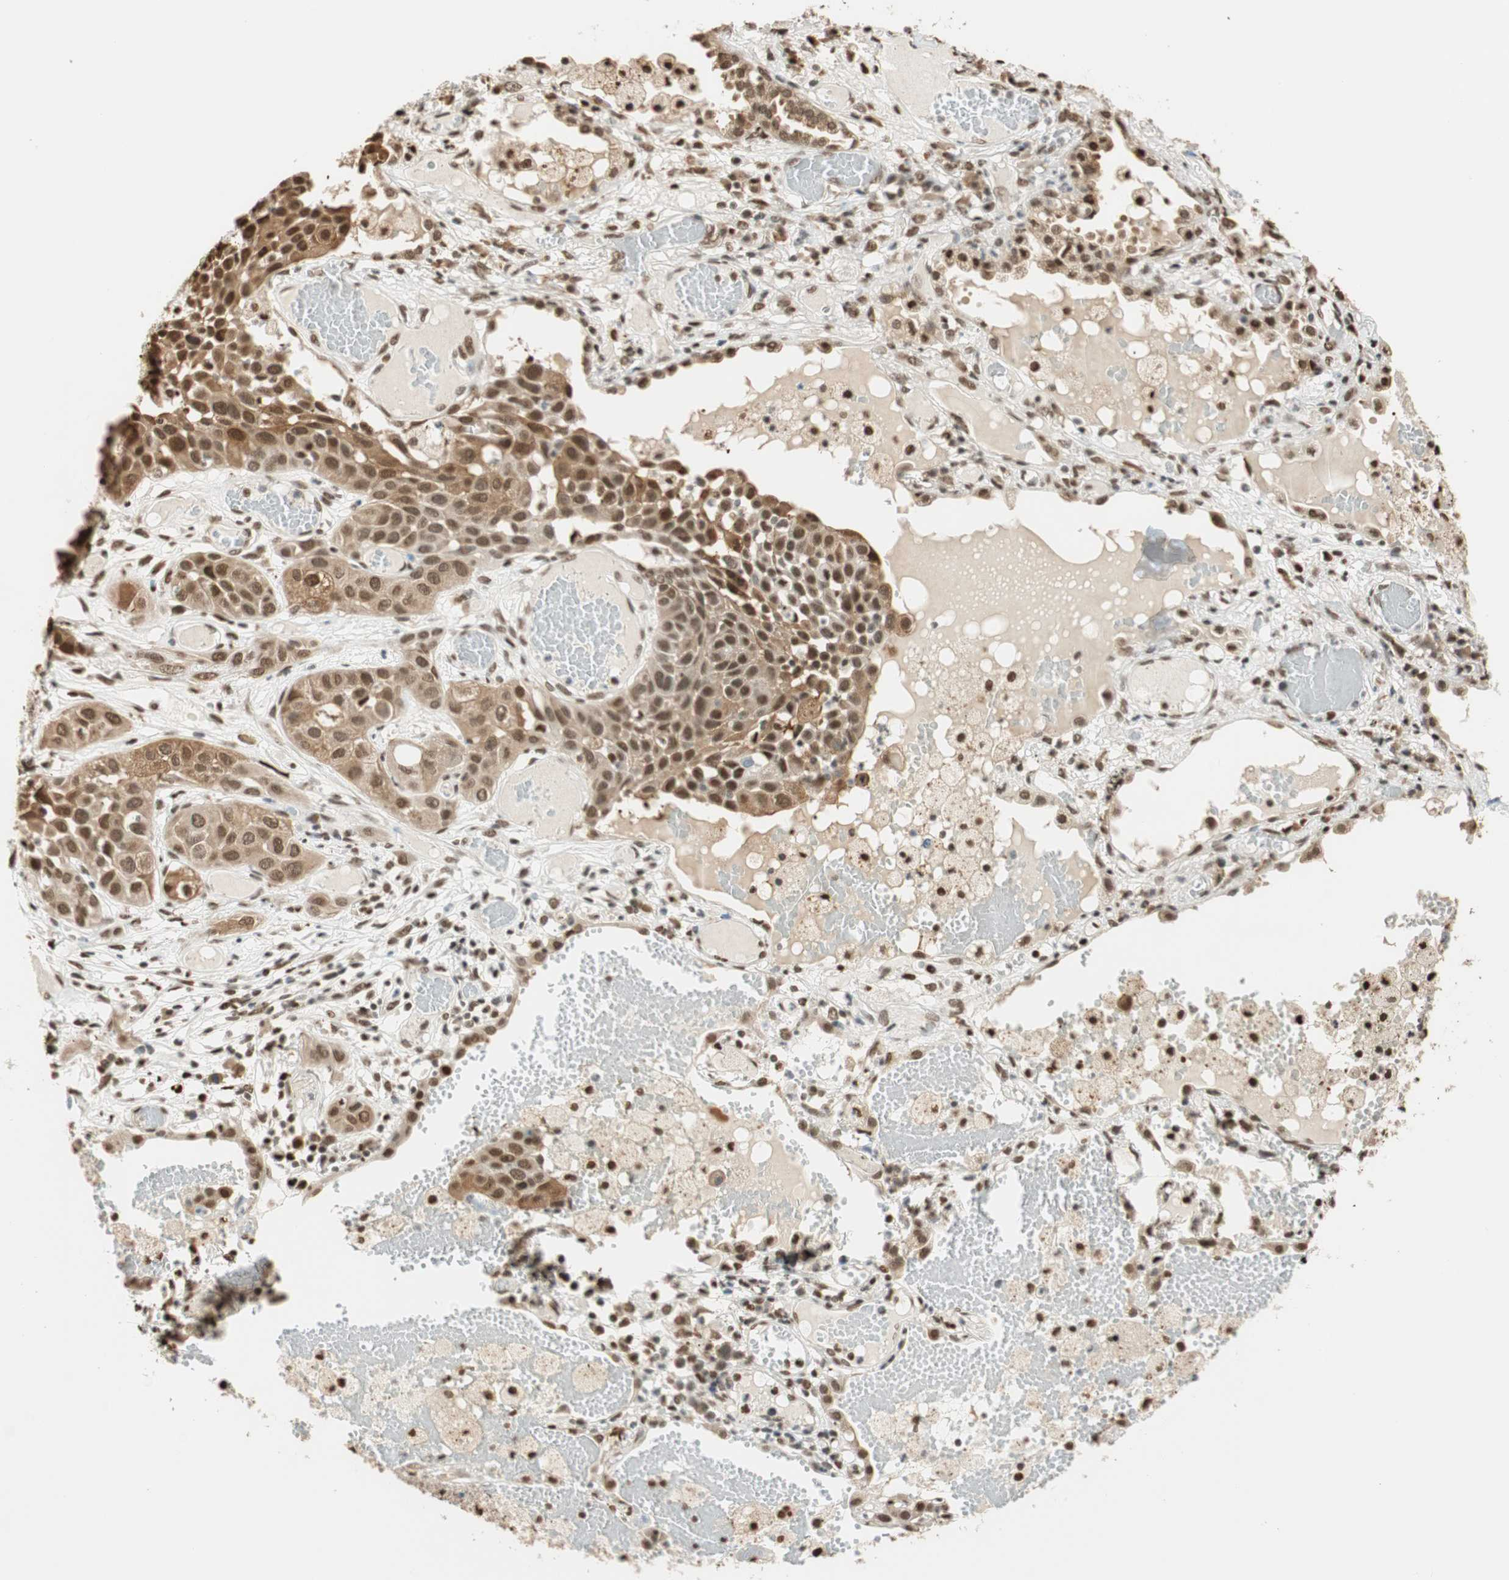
{"staining": {"intensity": "strong", "quantity": ">75%", "location": "cytoplasmic/membranous,nuclear"}, "tissue": "lung cancer", "cell_type": "Tumor cells", "image_type": "cancer", "snomed": [{"axis": "morphology", "description": "Squamous cell carcinoma, NOS"}, {"axis": "topography", "description": "Lung"}], "caption": "DAB immunohistochemical staining of human squamous cell carcinoma (lung) demonstrates strong cytoplasmic/membranous and nuclear protein positivity in approximately >75% of tumor cells. (IHC, brightfield microscopy, high magnification).", "gene": "FANCG", "patient": {"sex": "male", "age": 71}}